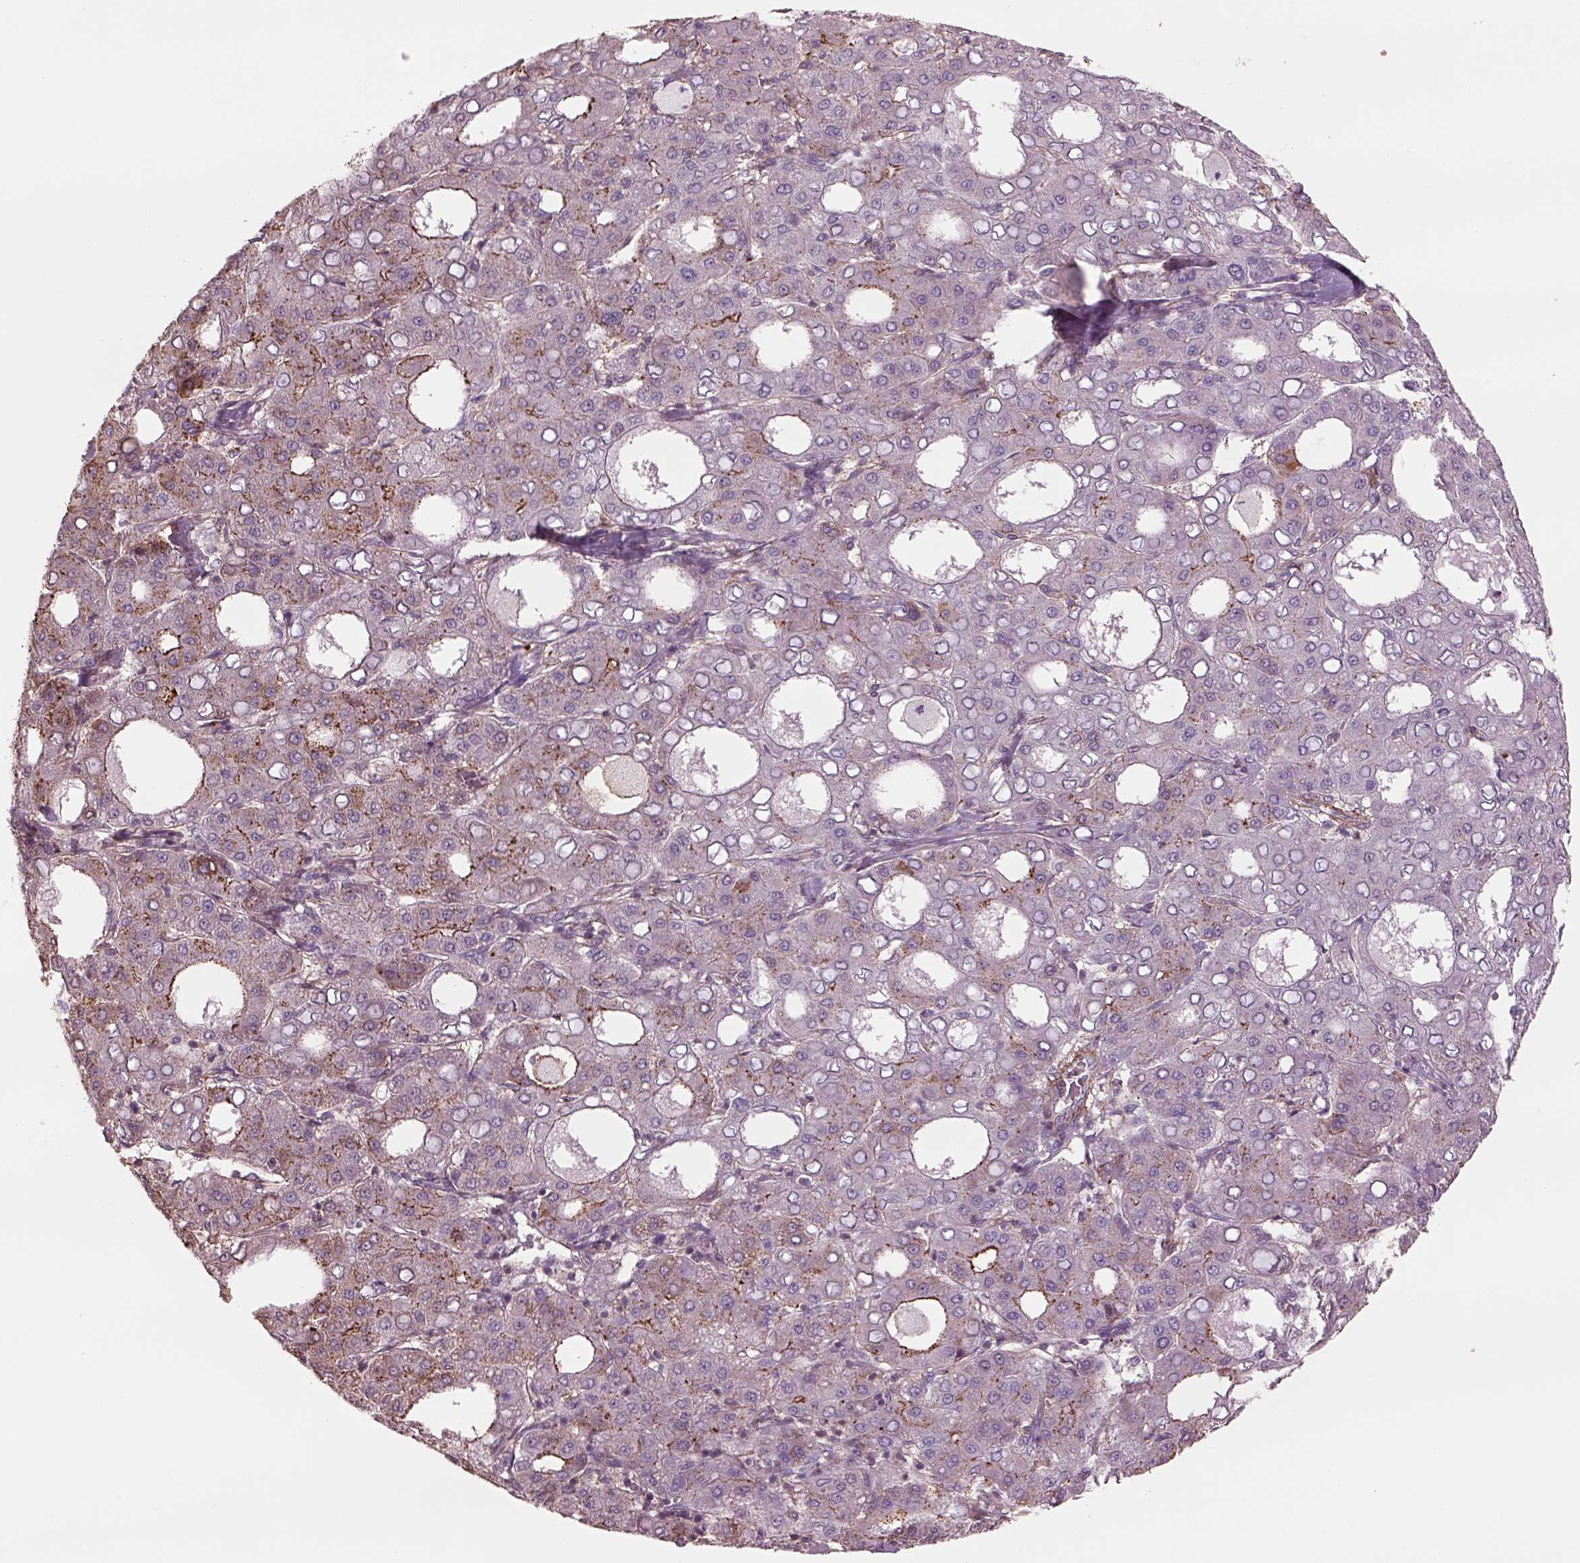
{"staining": {"intensity": "negative", "quantity": "none", "location": "none"}, "tissue": "liver cancer", "cell_type": "Tumor cells", "image_type": "cancer", "snomed": [{"axis": "morphology", "description": "Carcinoma, Hepatocellular, NOS"}, {"axis": "topography", "description": "Liver"}], "caption": "Tumor cells are negative for brown protein staining in liver cancer.", "gene": "LIN7A", "patient": {"sex": "male", "age": 65}}